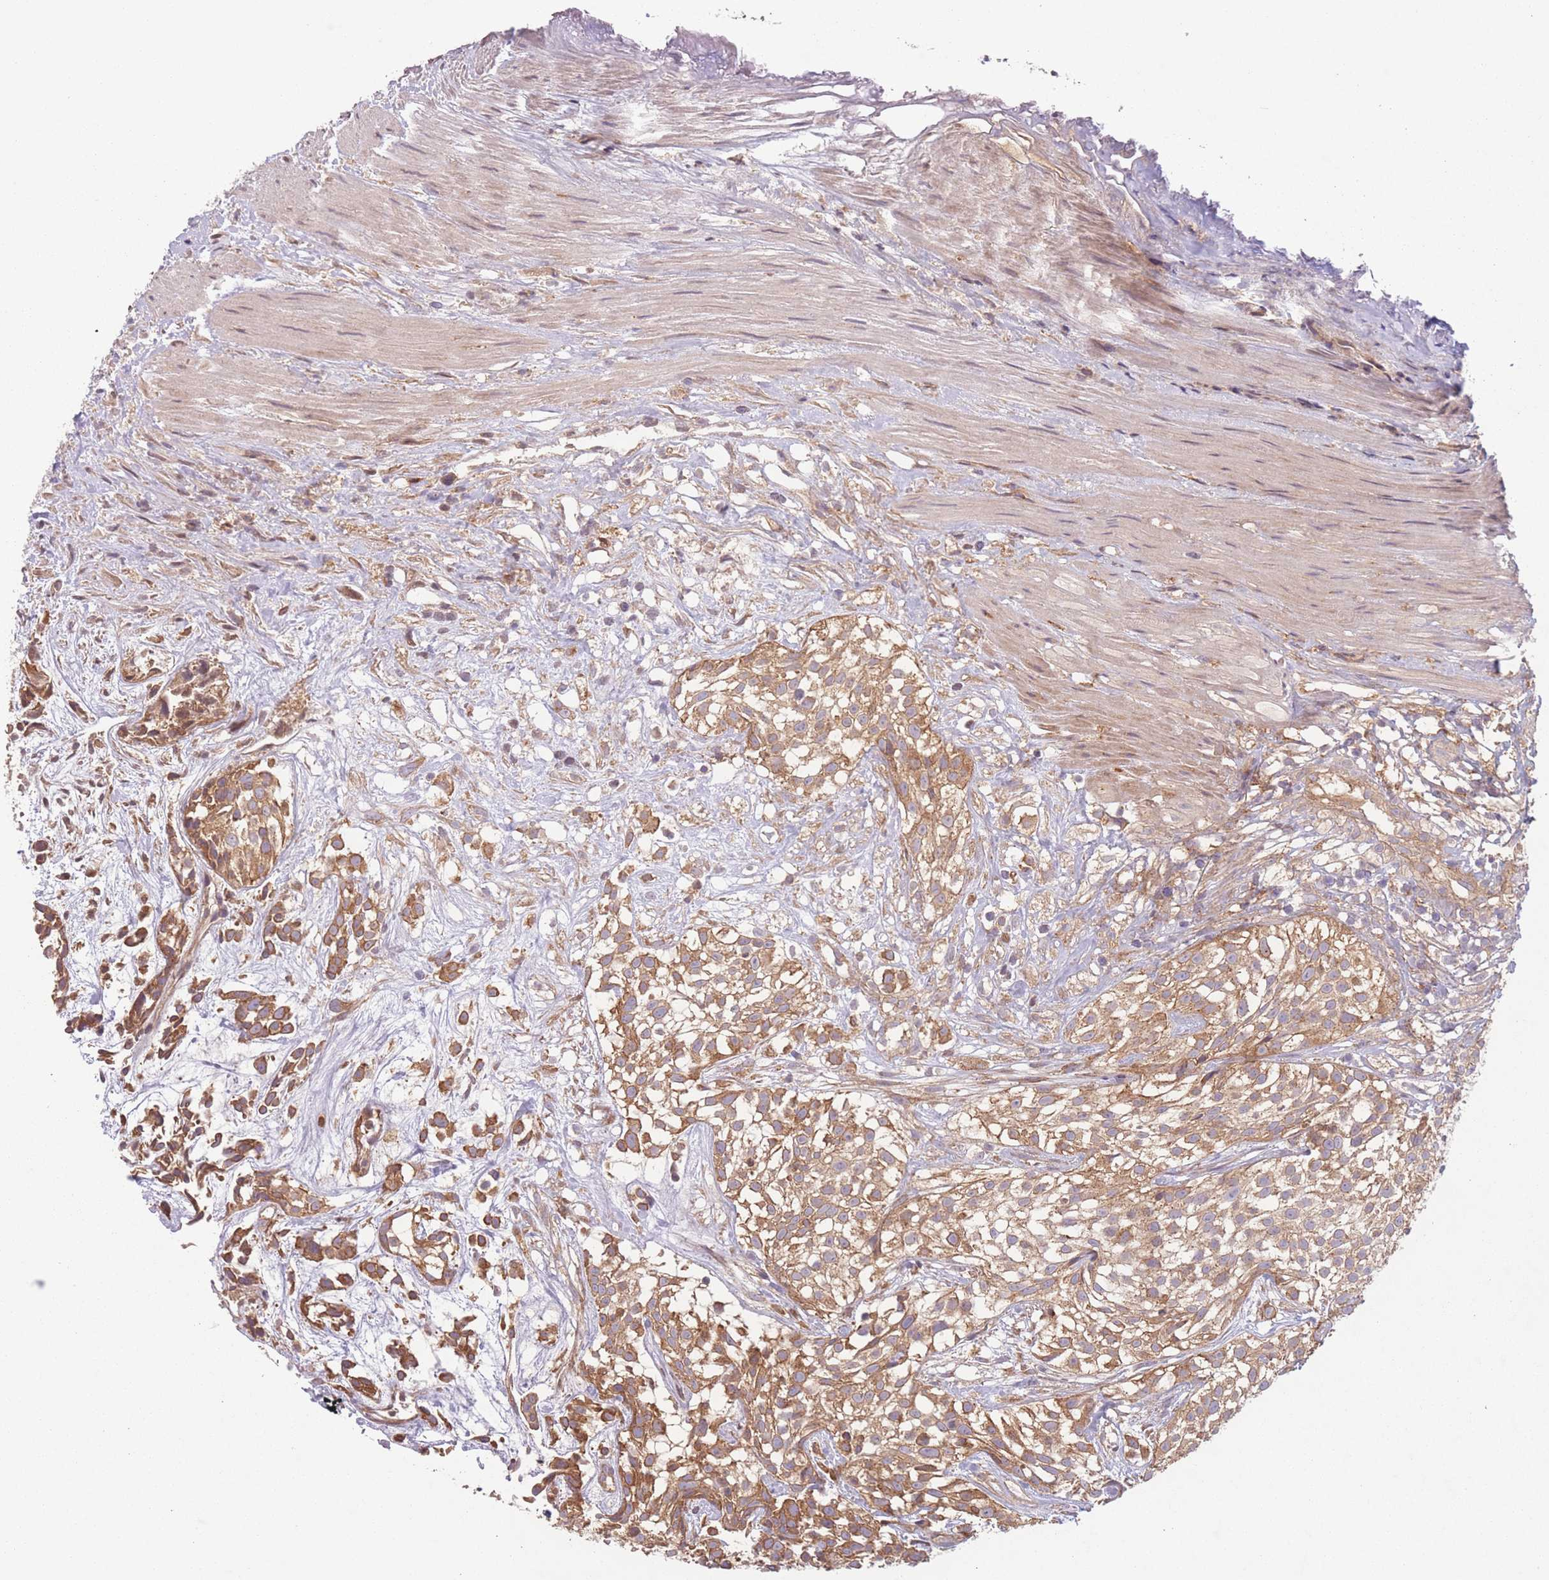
{"staining": {"intensity": "moderate", "quantity": ">75%", "location": "cytoplasmic/membranous"}, "tissue": "urothelial cancer", "cell_type": "Tumor cells", "image_type": "cancer", "snomed": [{"axis": "morphology", "description": "Urothelial carcinoma, High grade"}, {"axis": "topography", "description": "Urinary bladder"}], "caption": "Immunohistochemistry staining of high-grade urothelial carcinoma, which displays medium levels of moderate cytoplasmic/membranous expression in approximately >75% of tumor cells indicating moderate cytoplasmic/membranous protein positivity. The staining was performed using DAB (3,3'-diaminobenzidine) (brown) for protein detection and nuclei were counterstained in hematoxylin (blue).", "gene": "WASHC2A", "patient": {"sex": "male", "age": 56}}